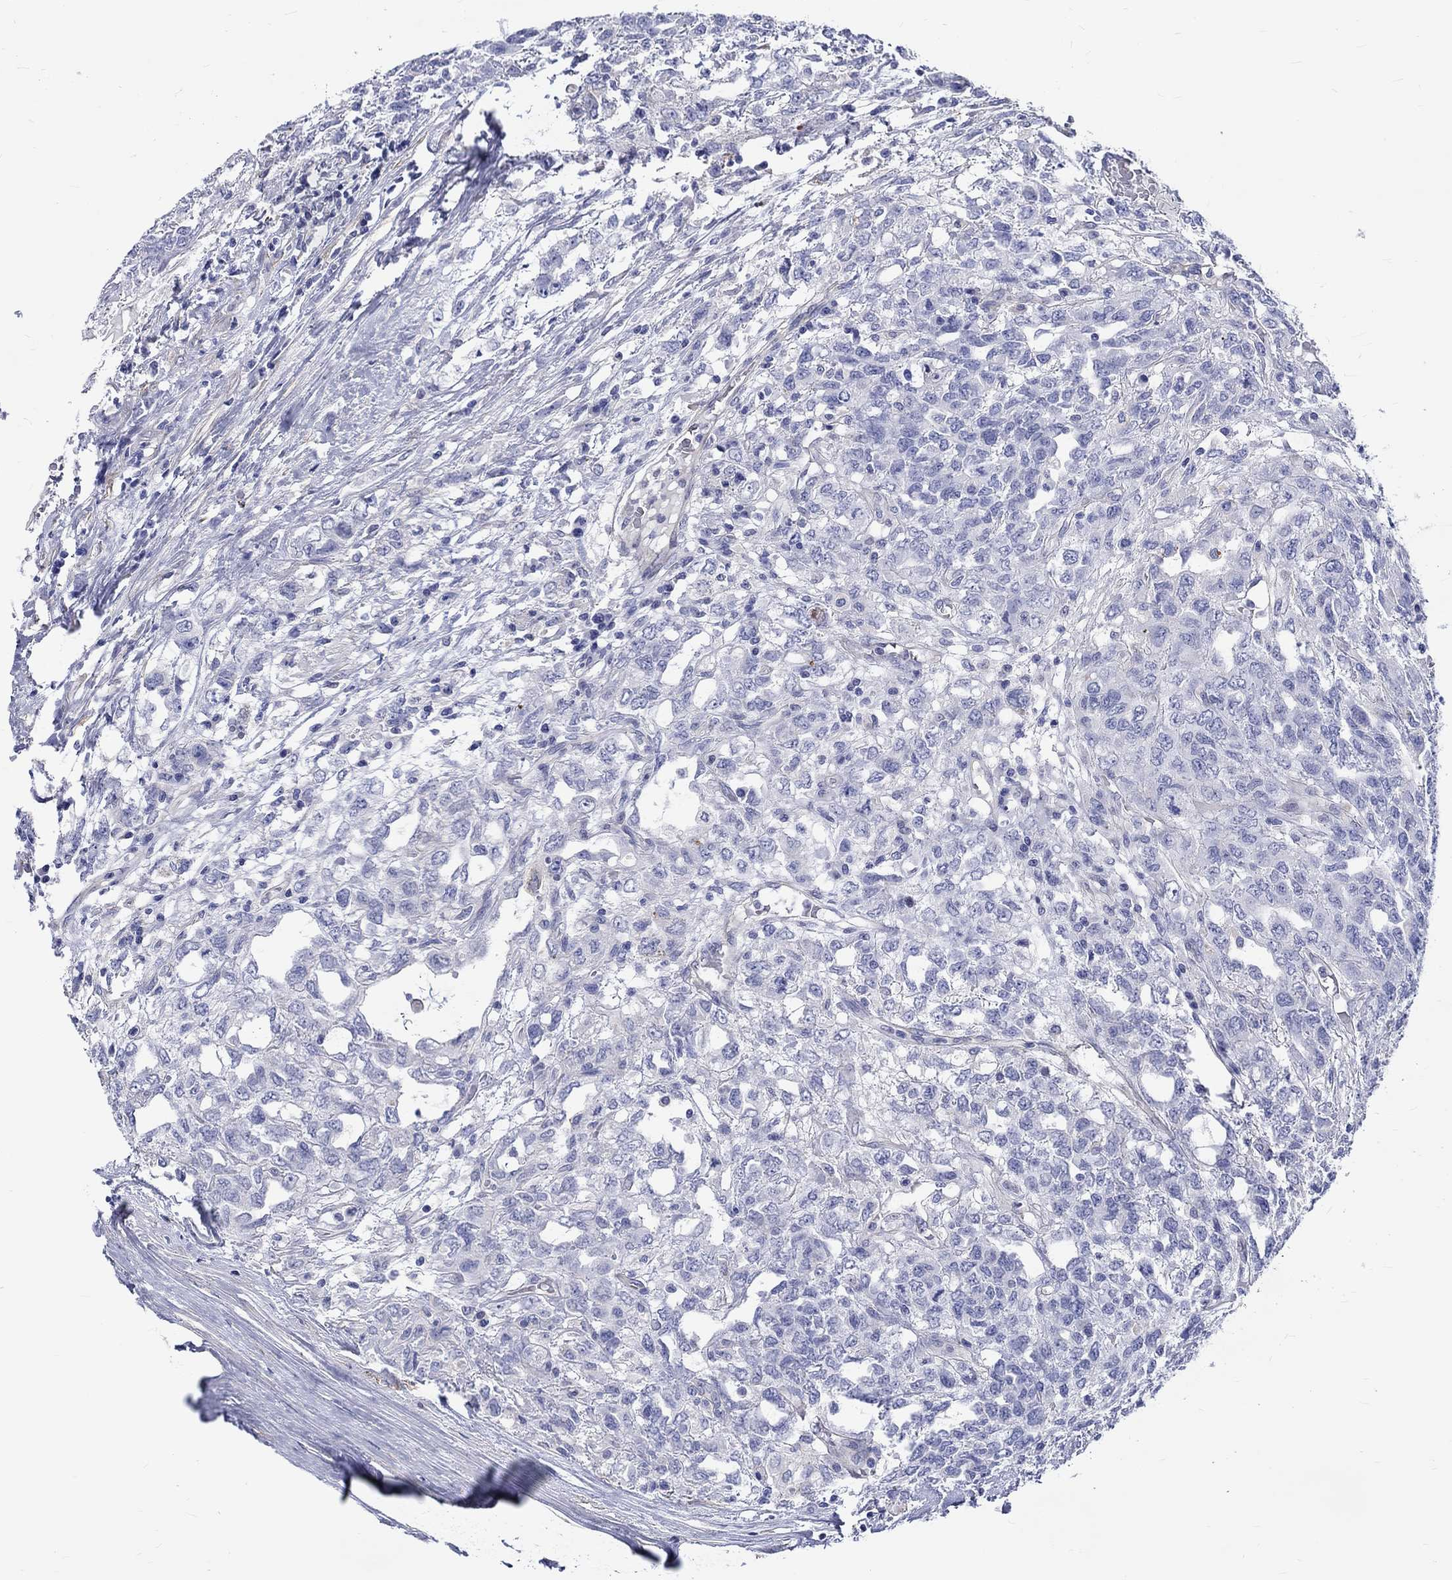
{"staining": {"intensity": "negative", "quantity": "none", "location": "none"}, "tissue": "testis cancer", "cell_type": "Tumor cells", "image_type": "cancer", "snomed": [{"axis": "morphology", "description": "Seminoma, NOS"}, {"axis": "topography", "description": "Testis"}], "caption": "The image reveals no significant positivity in tumor cells of testis seminoma. The staining was performed using DAB to visualize the protein expression in brown, while the nuclei were stained in blue with hematoxylin (Magnification: 20x).", "gene": "SH2D7", "patient": {"sex": "male", "age": 52}}